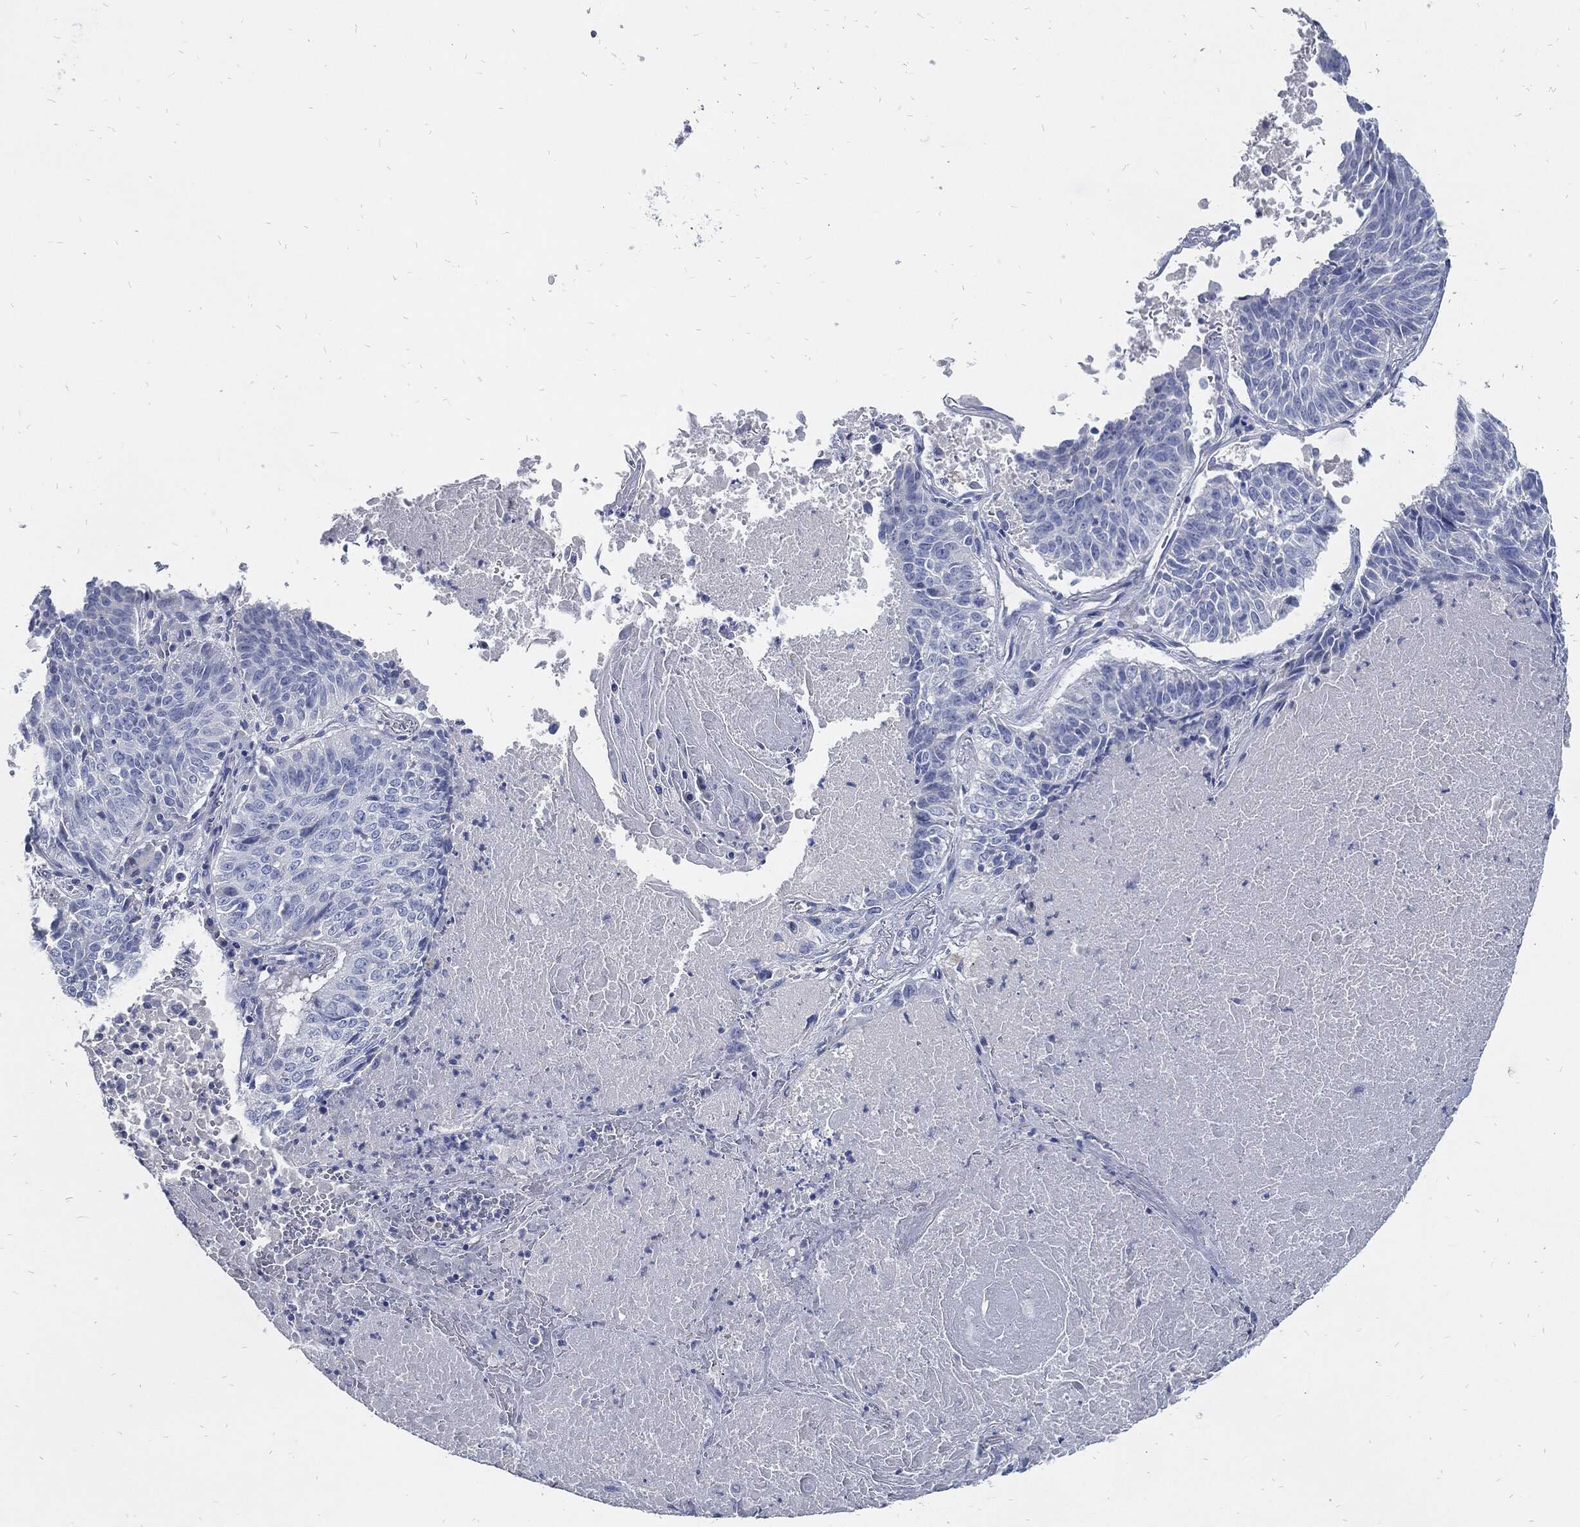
{"staining": {"intensity": "negative", "quantity": "none", "location": "none"}, "tissue": "lung cancer", "cell_type": "Tumor cells", "image_type": "cancer", "snomed": [{"axis": "morphology", "description": "Squamous cell carcinoma, NOS"}, {"axis": "topography", "description": "Lung"}], "caption": "Photomicrograph shows no significant protein expression in tumor cells of lung cancer.", "gene": "FABP4", "patient": {"sex": "male", "age": 64}}